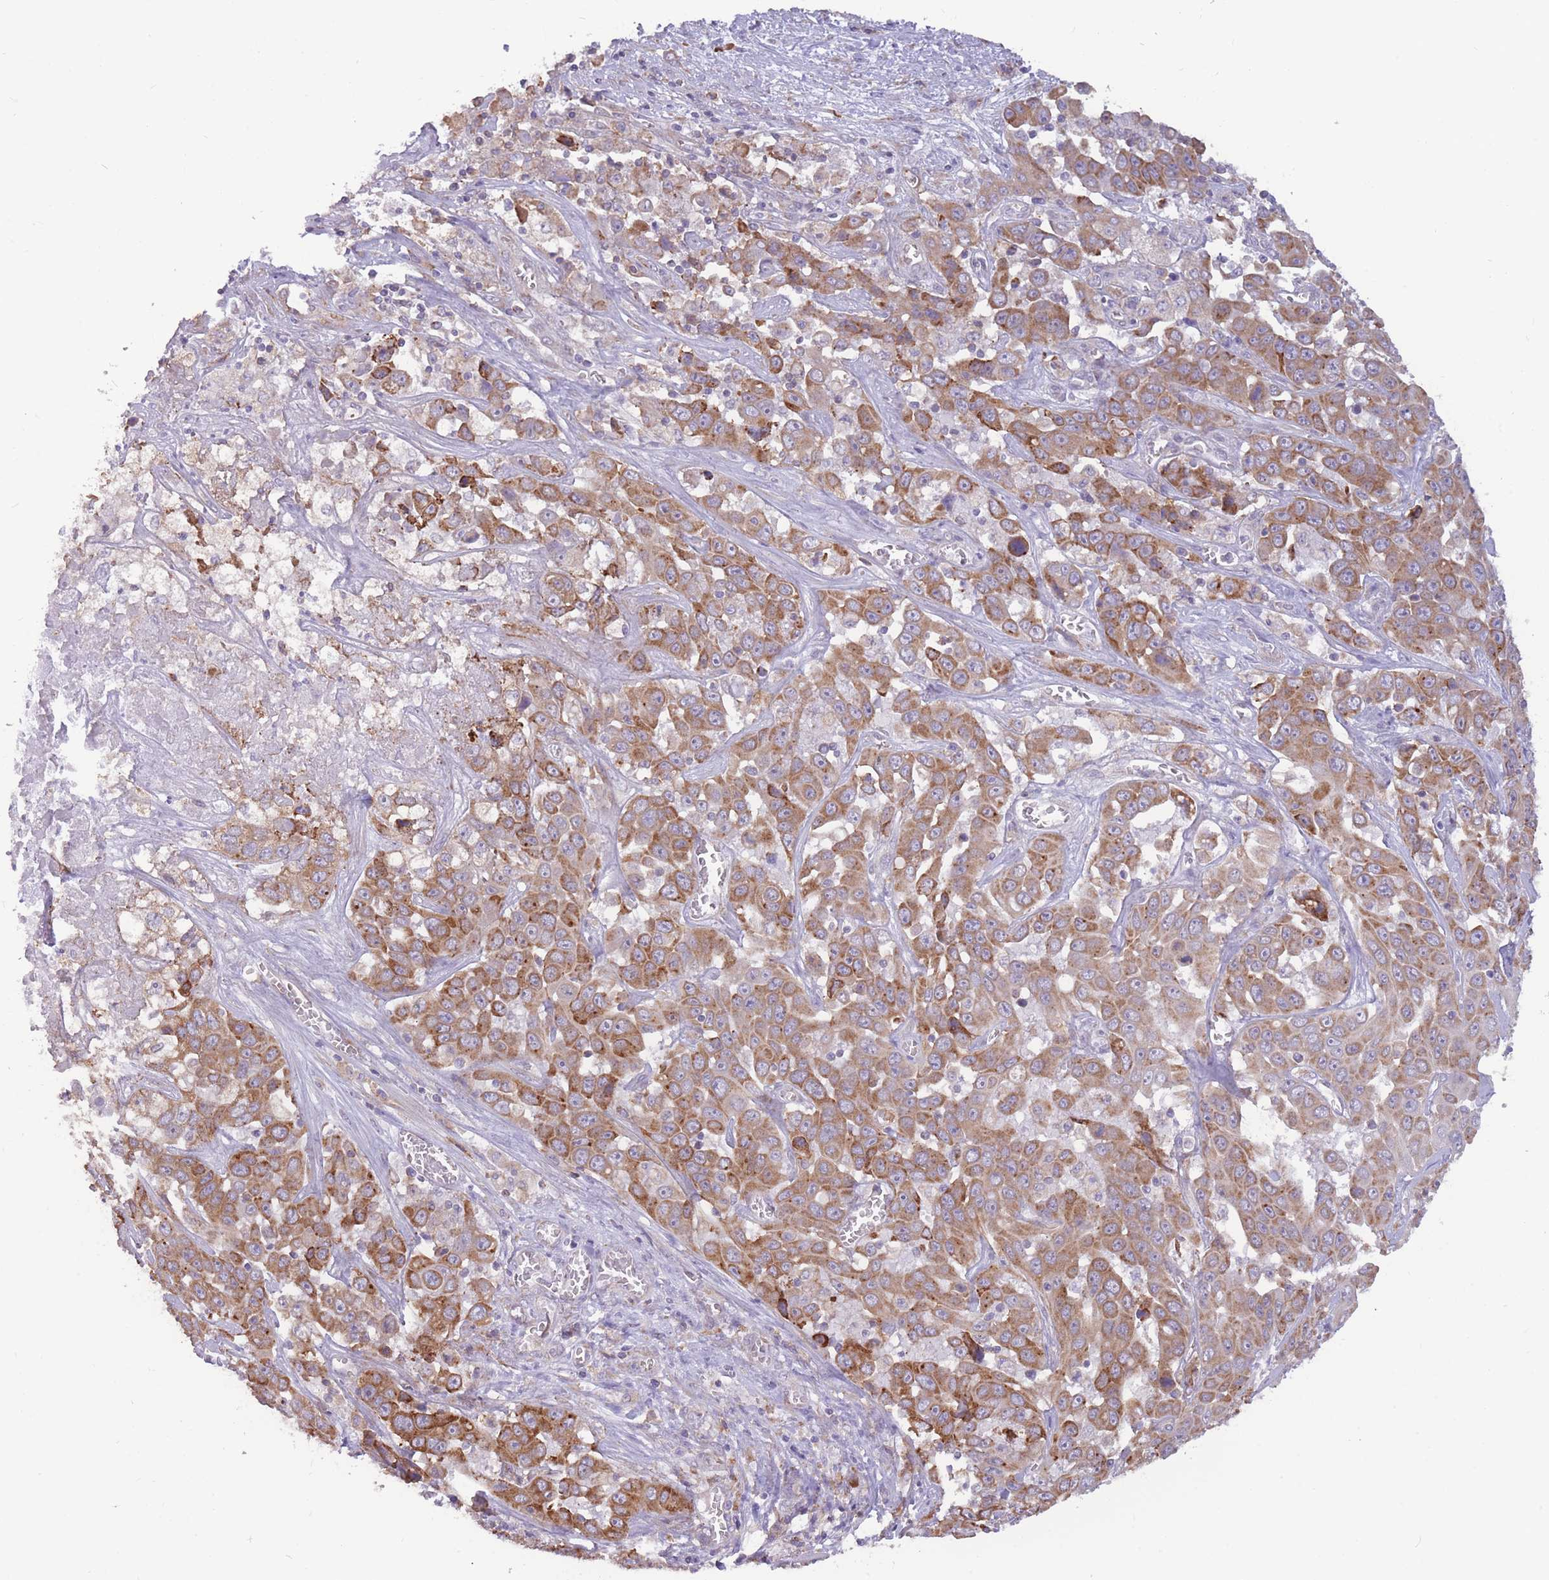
{"staining": {"intensity": "moderate", "quantity": ">75%", "location": "cytoplasmic/membranous"}, "tissue": "liver cancer", "cell_type": "Tumor cells", "image_type": "cancer", "snomed": [{"axis": "morphology", "description": "Cholangiocarcinoma"}, {"axis": "topography", "description": "Liver"}], "caption": "Moderate cytoplasmic/membranous protein expression is identified in about >75% of tumor cells in liver cholangiocarcinoma. (Stains: DAB (3,3'-diaminobenzidine) in brown, nuclei in blue, Microscopy: brightfield microscopy at high magnification).", "gene": "TRAPPC5", "patient": {"sex": "female", "age": 52}}